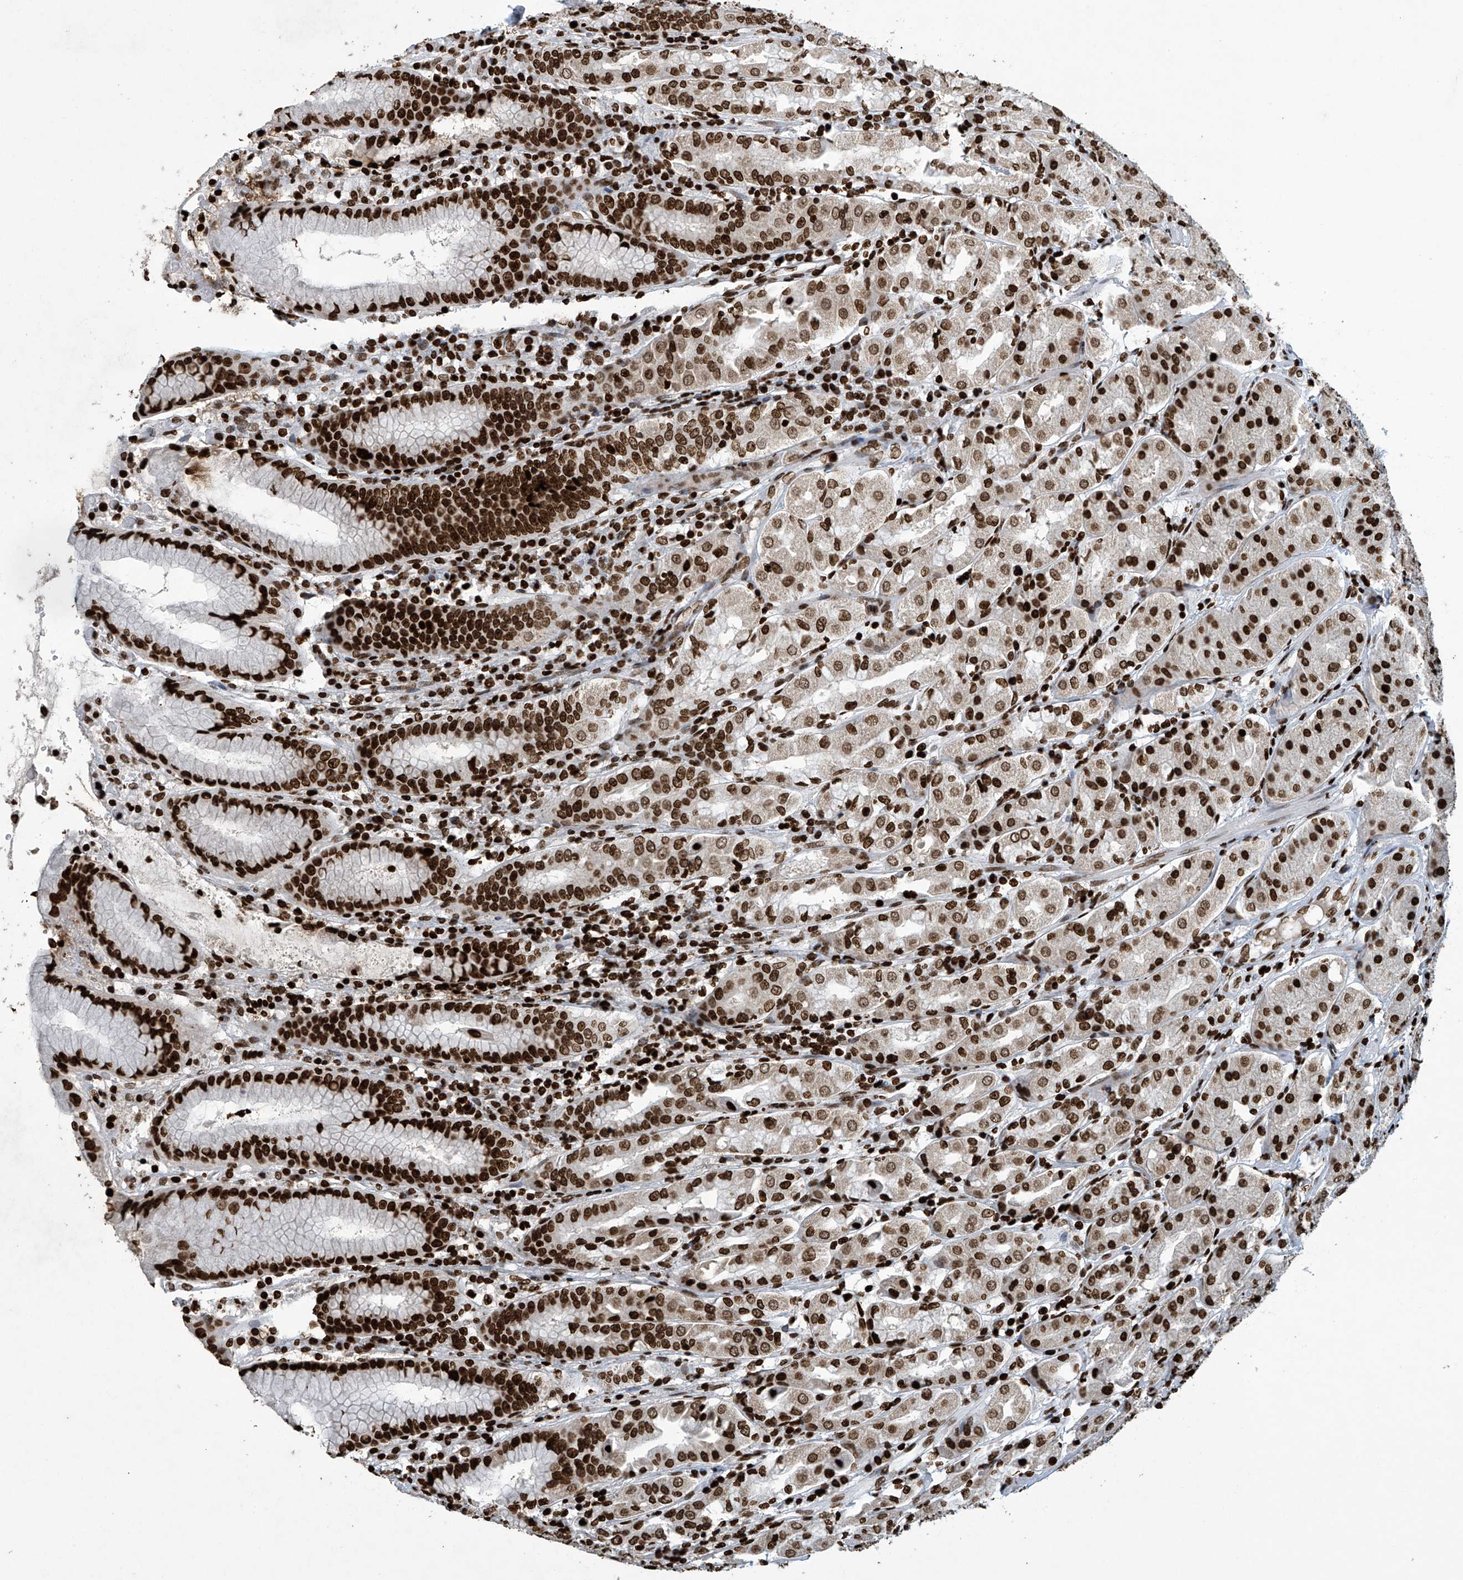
{"staining": {"intensity": "strong", "quantity": ">75%", "location": "nuclear"}, "tissue": "stomach", "cell_type": "Glandular cells", "image_type": "normal", "snomed": [{"axis": "morphology", "description": "Normal tissue, NOS"}, {"axis": "topography", "description": "Stomach"}, {"axis": "topography", "description": "Stomach, lower"}], "caption": "An immunohistochemistry (IHC) micrograph of benign tissue is shown. Protein staining in brown labels strong nuclear positivity in stomach within glandular cells.", "gene": "H4C16", "patient": {"sex": "female", "age": 56}}